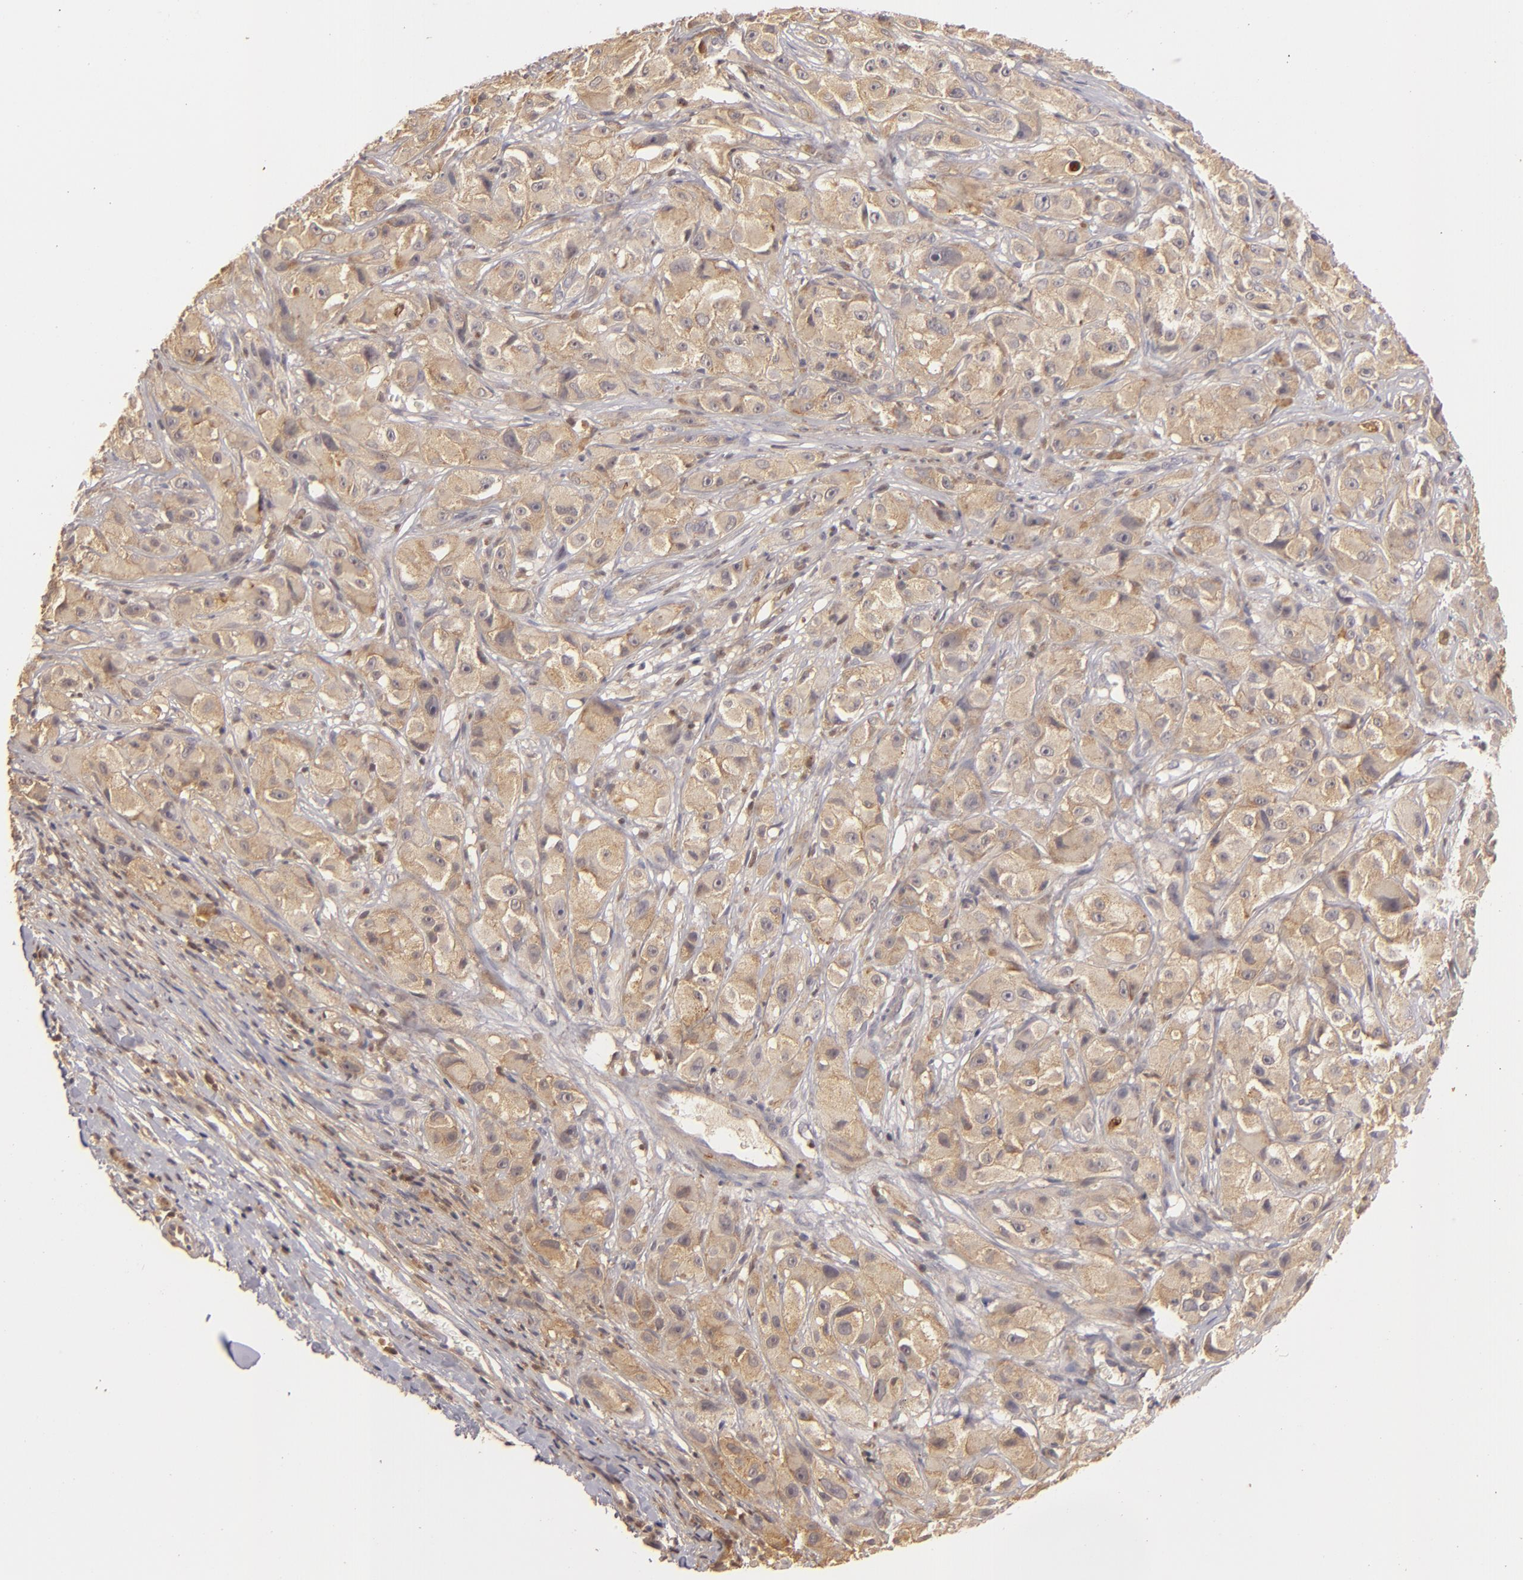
{"staining": {"intensity": "moderate", "quantity": ">75%", "location": "cytoplasmic/membranous"}, "tissue": "melanoma", "cell_type": "Tumor cells", "image_type": "cancer", "snomed": [{"axis": "morphology", "description": "Malignant melanoma, NOS"}, {"axis": "topography", "description": "Skin"}], "caption": "Human malignant melanoma stained for a protein (brown) demonstrates moderate cytoplasmic/membranous positive staining in approximately >75% of tumor cells.", "gene": "PRKCD", "patient": {"sex": "male", "age": 56}}